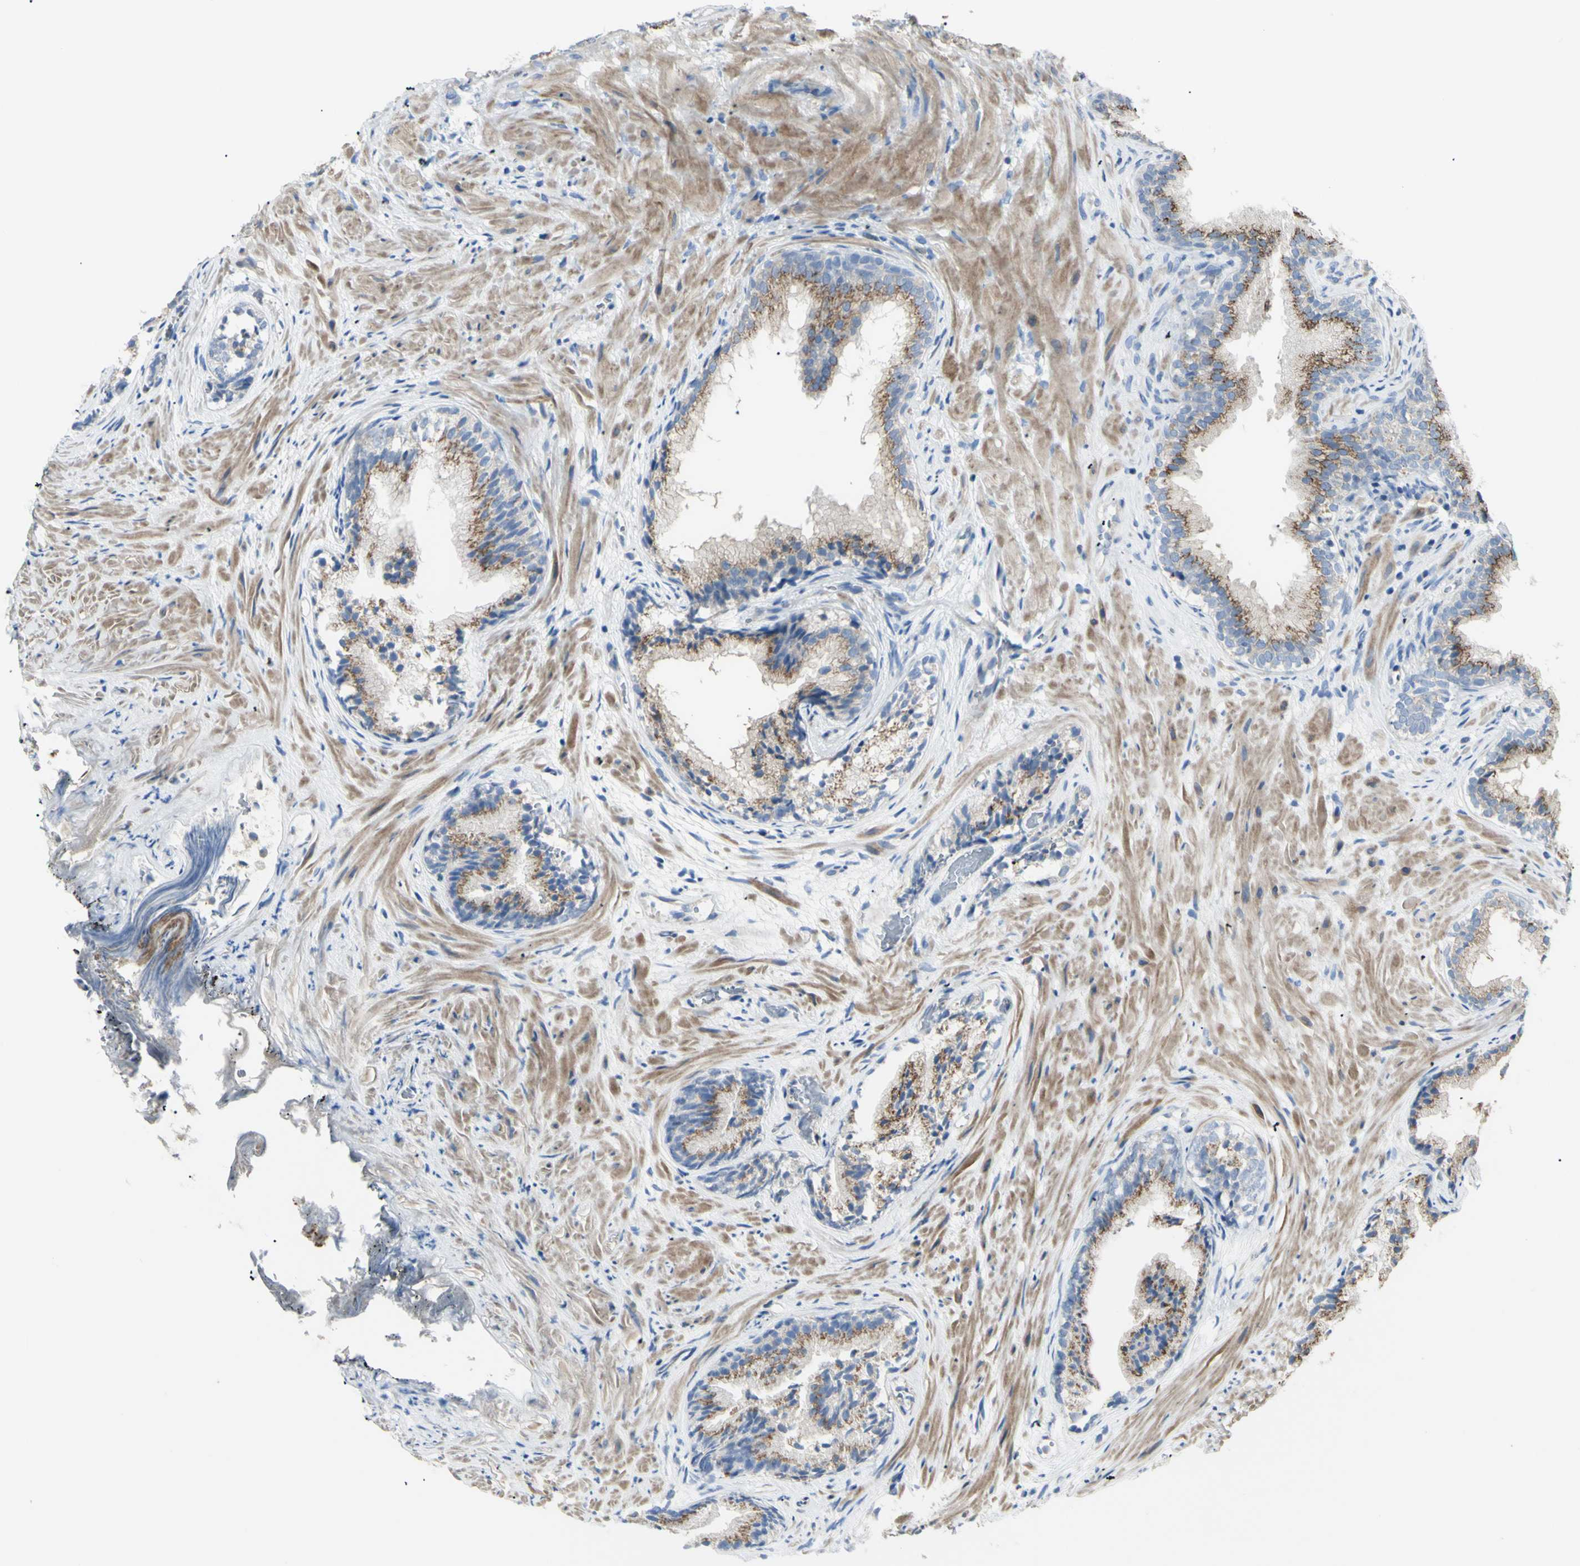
{"staining": {"intensity": "moderate", "quantity": ">75%", "location": "cytoplasmic/membranous"}, "tissue": "prostate", "cell_type": "Glandular cells", "image_type": "normal", "snomed": [{"axis": "morphology", "description": "Normal tissue, NOS"}, {"axis": "topography", "description": "Prostate"}], "caption": "Glandular cells exhibit moderate cytoplasmic/membranous expression in approximately >75% of cells in unremarkable prostate. The staining was performed using DAB, with brown indicating positive protein expression. Nuclei are stained blue with hematoxylin.", "gene": "B4GALT3", "patient": {"sex": "male", "age": 76}}